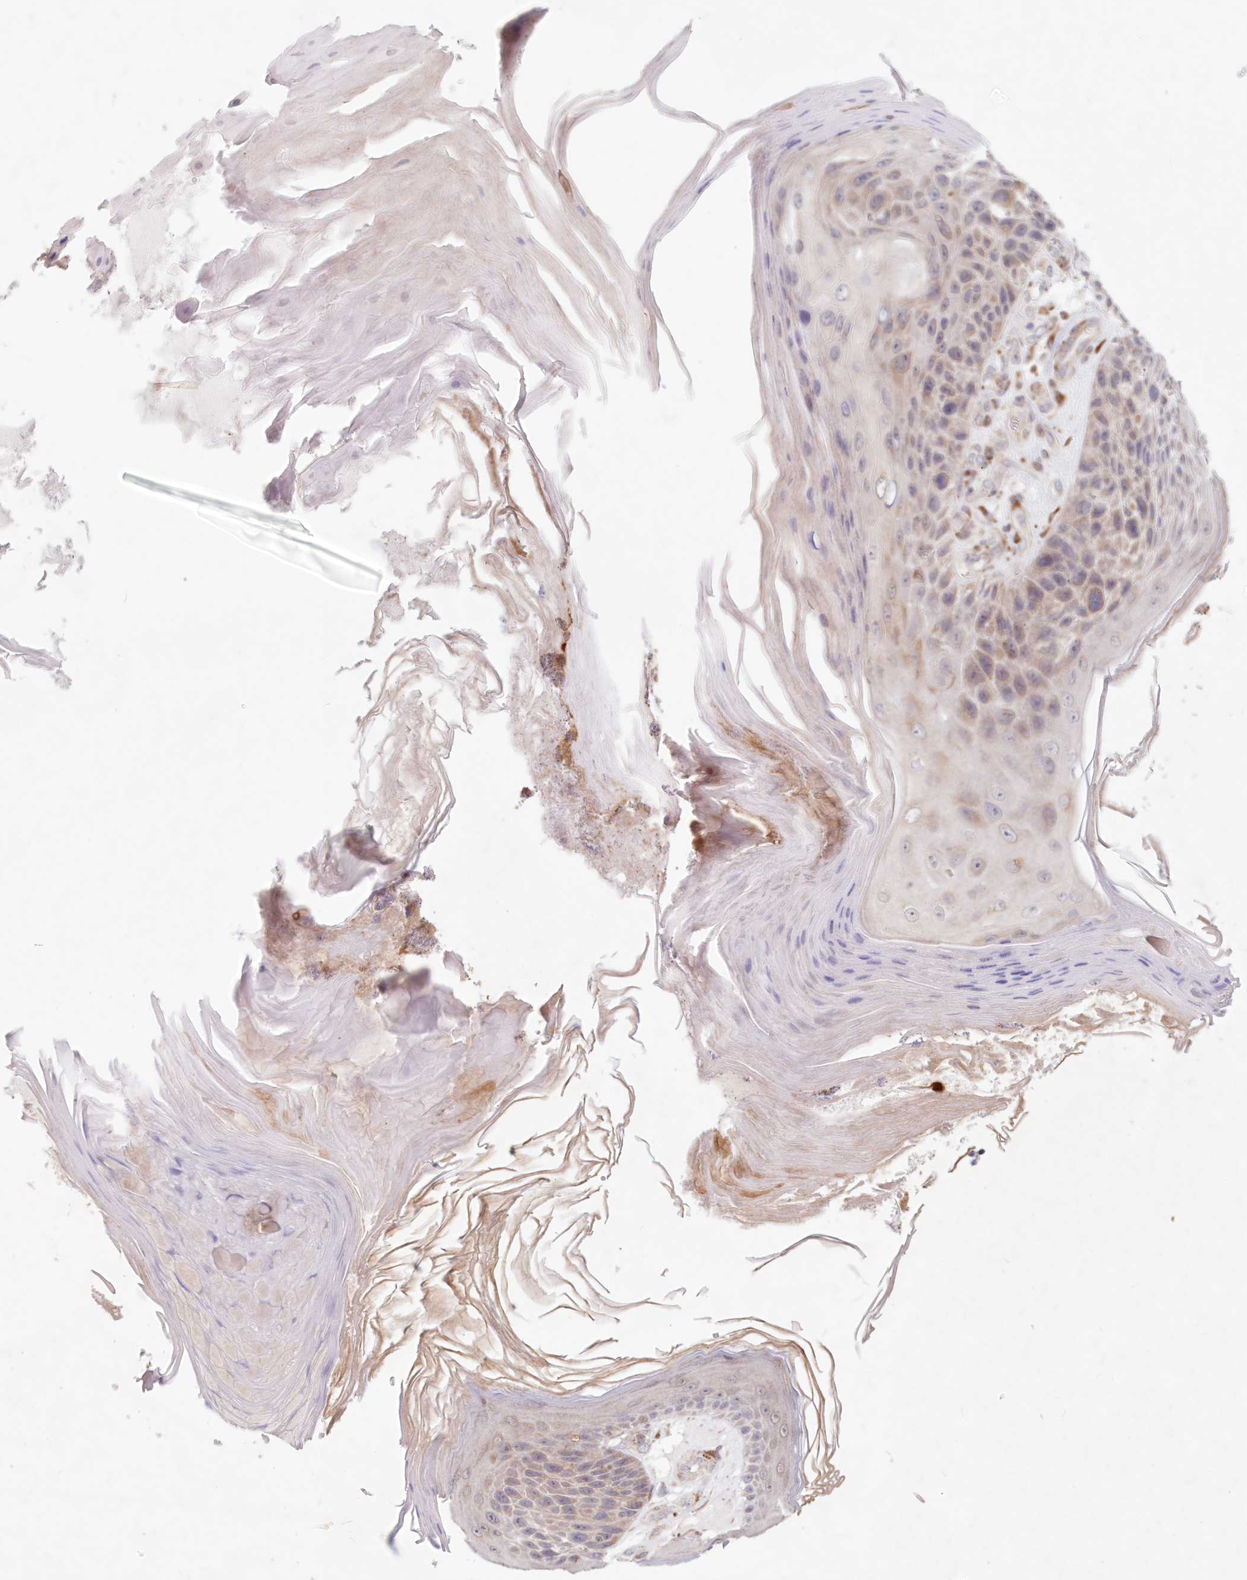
{"staining": {"intensity": "weak", "quantity": "25%-75%", "location": "cytoplasmic/membranous"}, "tissue": "skin cancer", "cell_type": "Tumor cells", "image_type": "cancer", "snomed": [{"axis": "morphology", "description": "Squamous cell carcinoma, NOS"}, {"axis": "topography", "description": "Skin"}], "caption": "Immunohistochemical staining of skin cancer demonstrates low levels of weak cytoplasmic/membranous expression in approximately 25%-75% of tumor cells. (DAB IHC, brown staining for protein, blue staining for nuclei).", "gene": "PCYOX1L", "patient": {"sex": "female", "age": 88}}